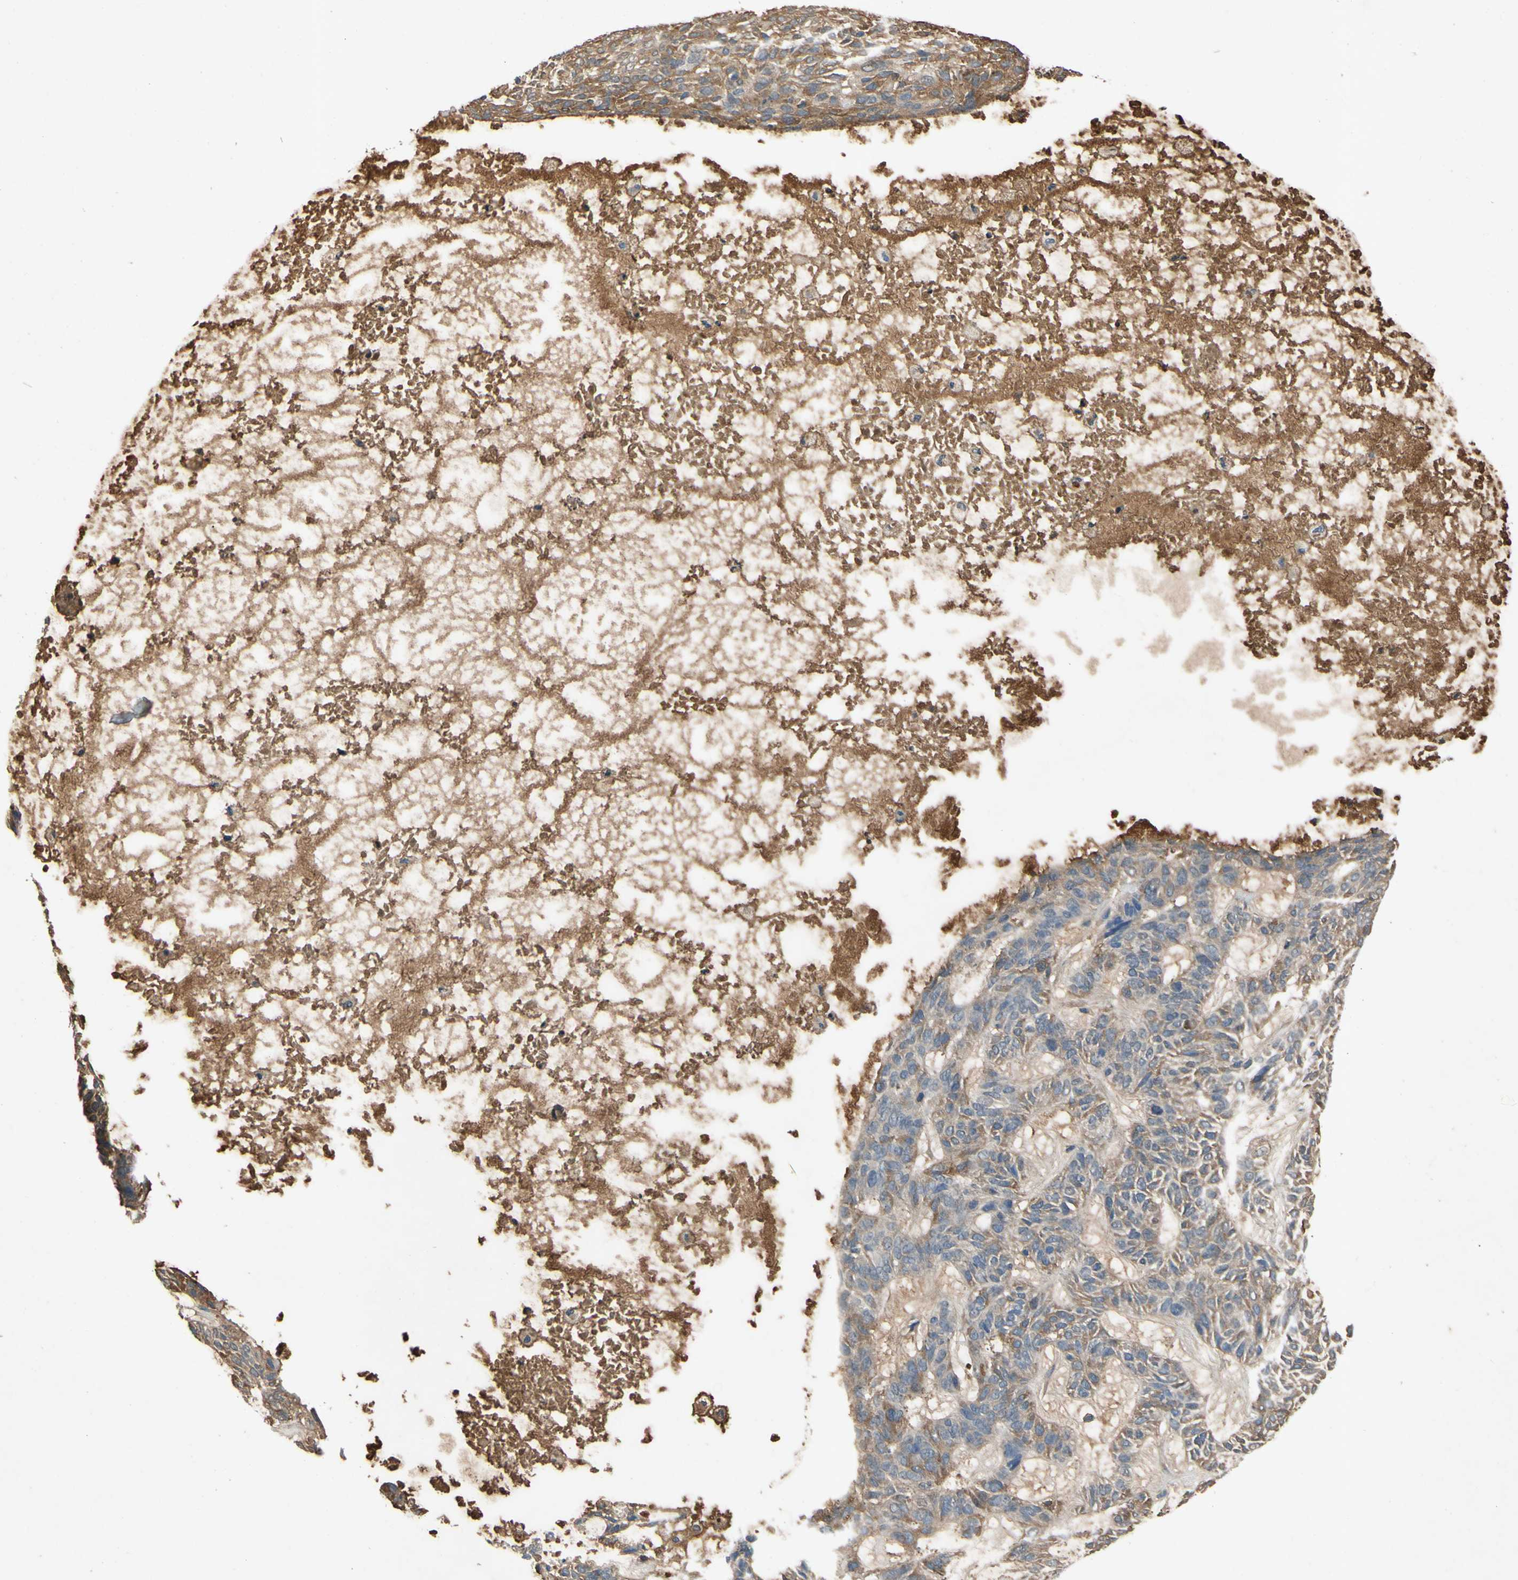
{"staining": {"intensity": "moderate", "quantity": "25%-75%", "location": "cytoplasmic/membranous"}, "tissue": "skin cancer", "cell_type": "Tumor cells", "image_type": "cancer", "snomed": [{"axis": "morphology", "description": "Basal cell carcinoma"}, {"axis": "topography", "description": "Skin"}], "caption": "A brown stain highlights moderate cytoplasmic/membranous positivity of a protein in human skin cancer tumor cells.", "gene": "TIMP2", "patient": {"sex": "male", "age": 87}}